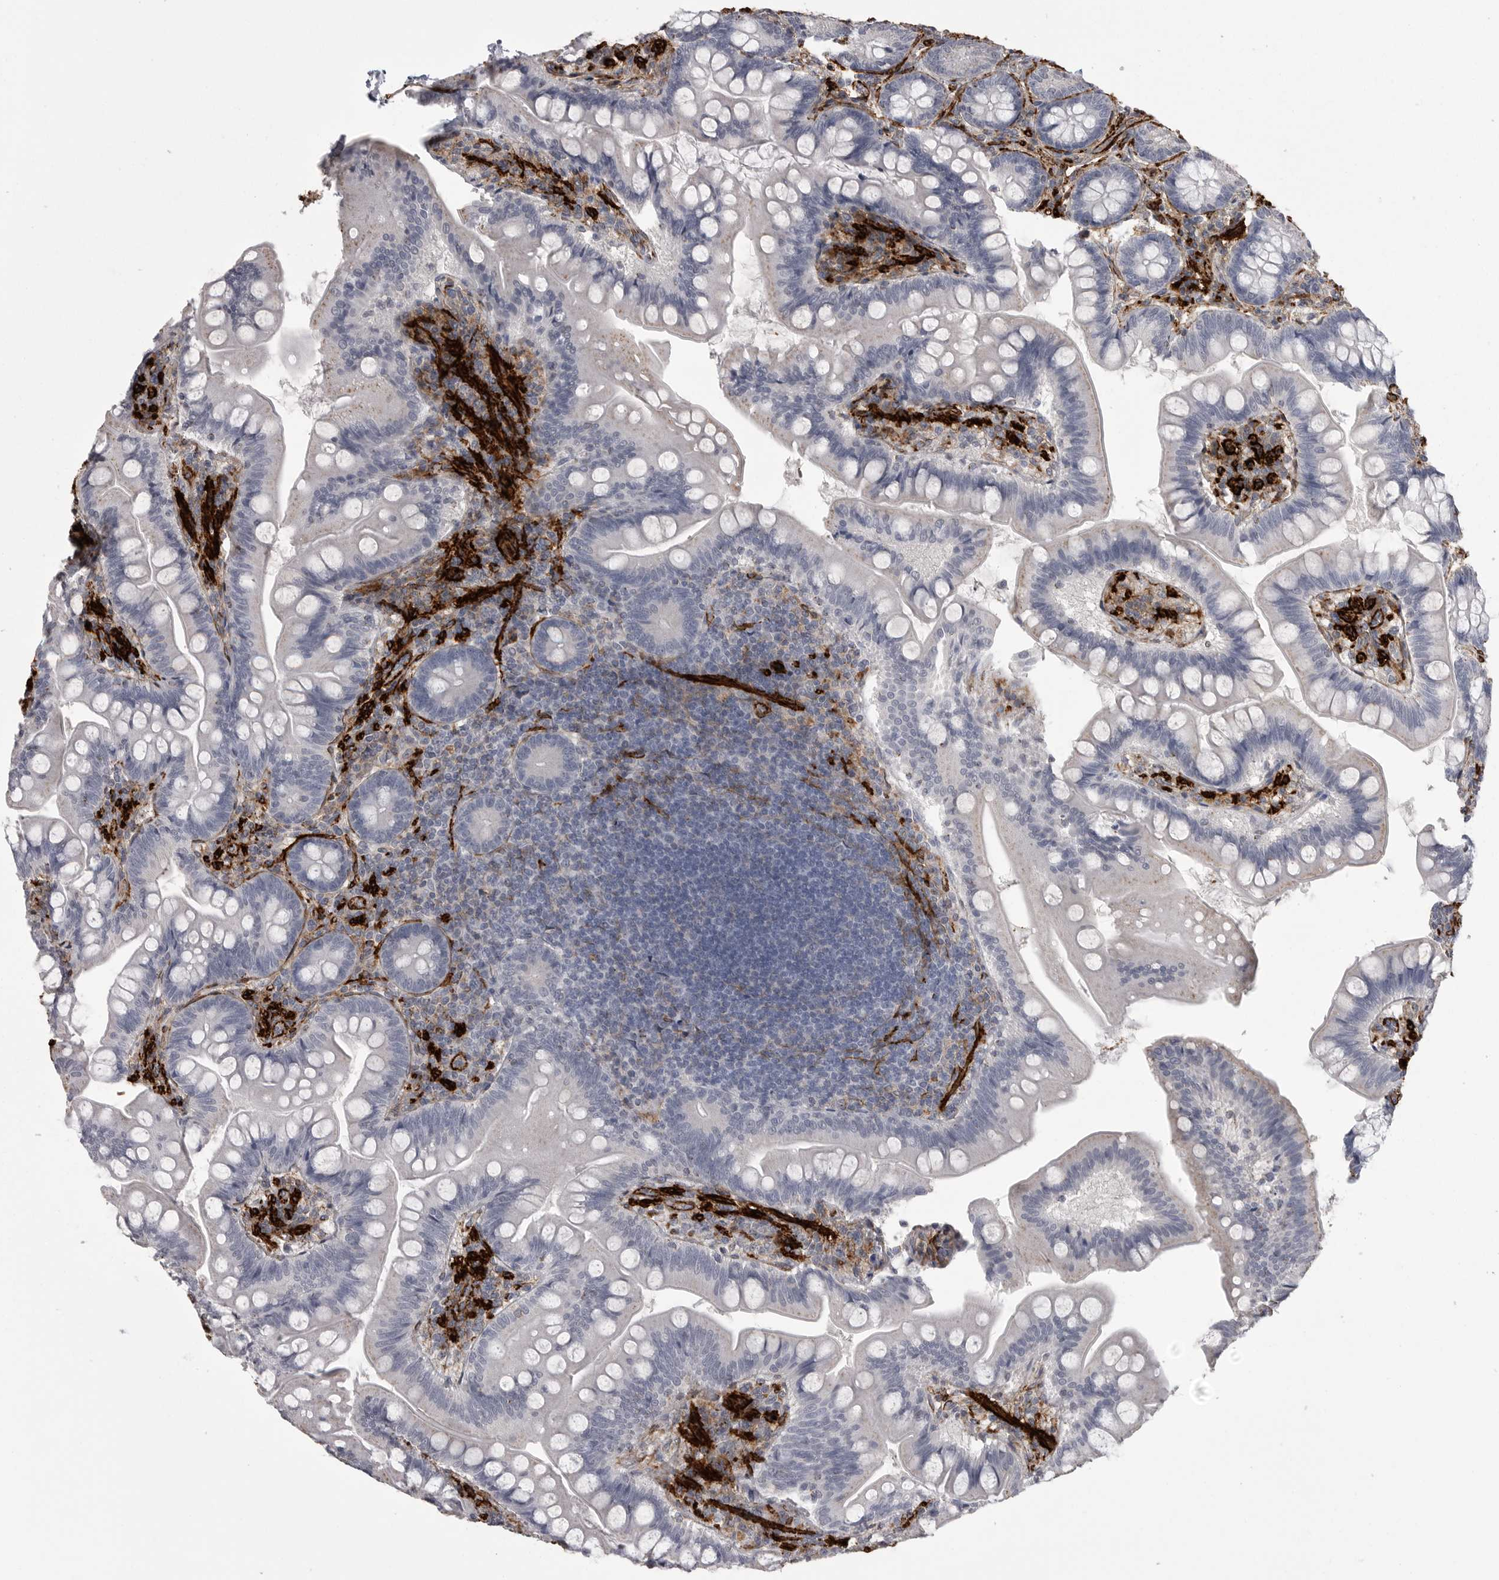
{"staining": {"intensity": "negative", "quantity": "none", "location": "none"}, "tissue": "small intestine", "cell_type": "Glandular cells", "image_type": "normal", "snomed": [{"axis": "morphology", "description": "Normal tissue, NOS"}, {"axis": "topography", "description": "Small intestine"}], "caption": "Immunohistochemistry (IHC) of benign human small intestine reveals no positivity in glandular cells.", "gene": "AOC3", "patient": {"sex": "male", "age": 7}}